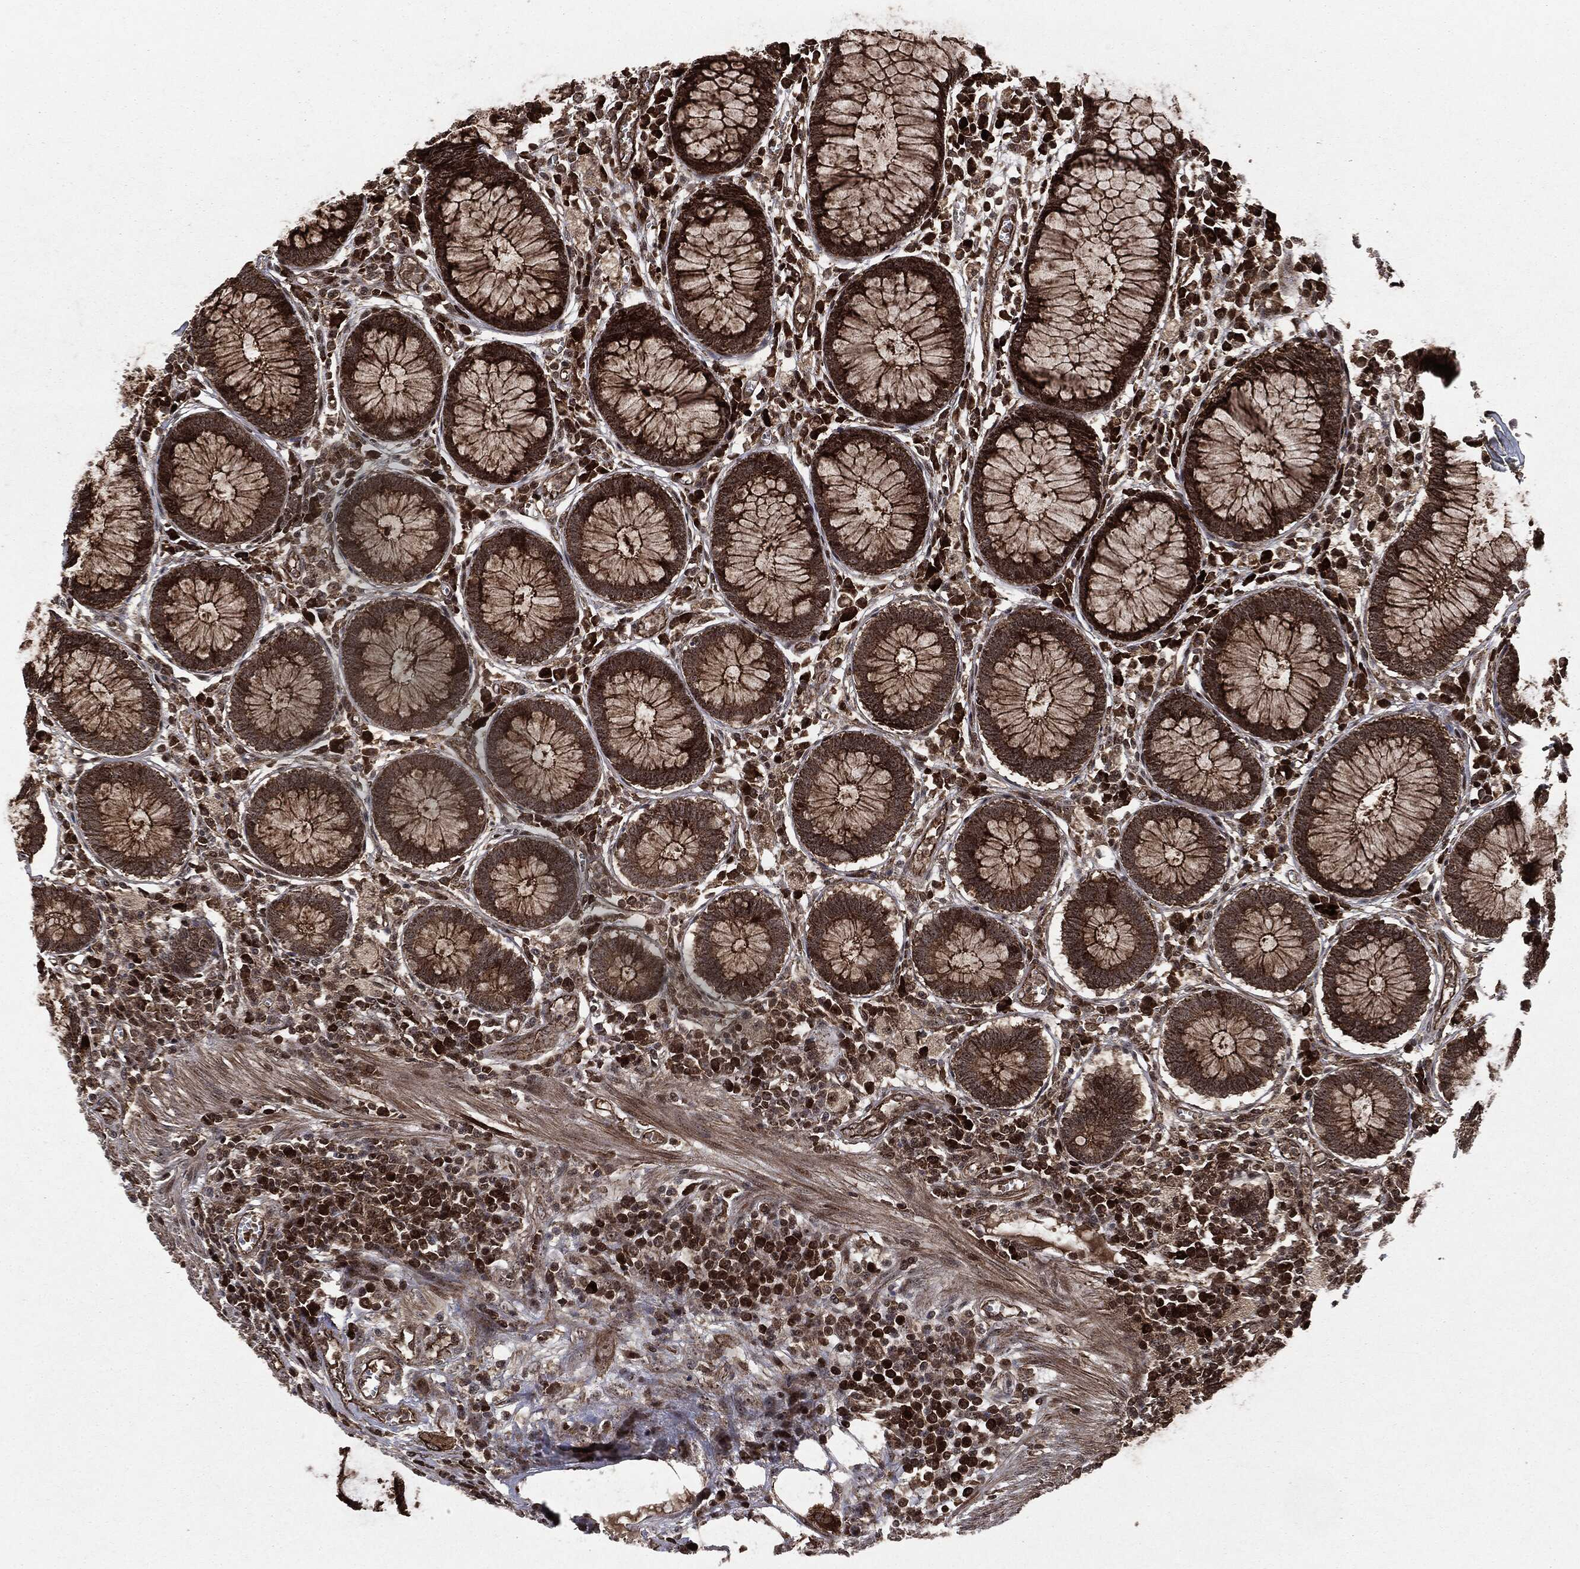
{"staining": {"intensity": "strong", "quantity": ">75%", "location": "cytoplasmic/membranous"}, "tissue": "colon", "cell_type": "Endothelial cells", "image_type": "normal", "snomed": [{"axis": "morphology", "description": "Normal tissue, NOS"}, {"axis": "topography", "description": "Colon"}], "caption": "The histopathology image demonstrates a brown stain indicating the presence of a protein in the cytoplasmic/membranous of endothelial cells in colon. Using DAB (3,3'-diaminobenzidine) (brown) and hematoxylin (blue) stains, captured at high magnification using brightfield microscopy.", "gene": "CARD6", "patient": {"sex": "male", "age": 65}}